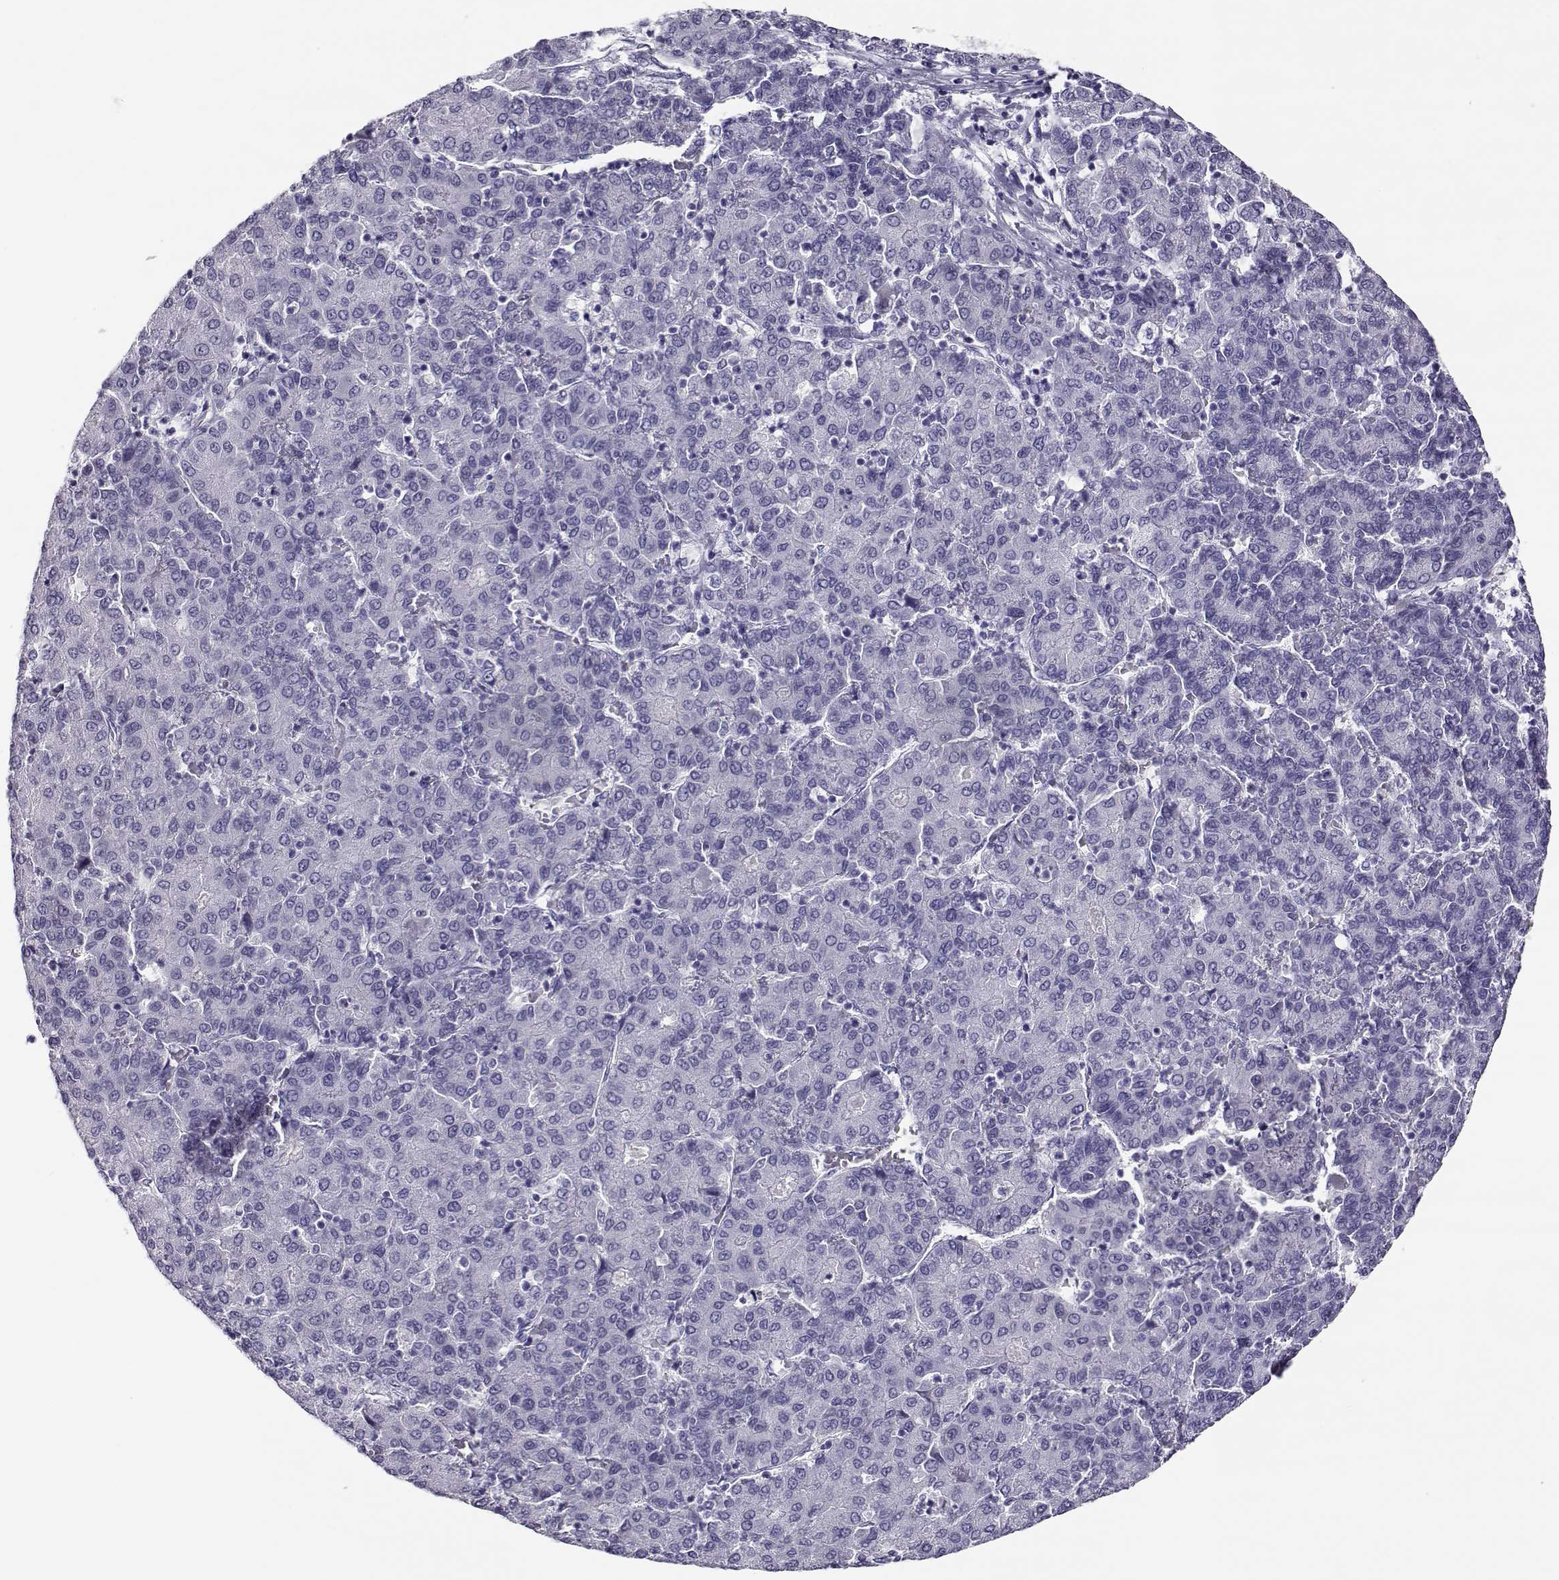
{"staining": {"intensity": "negative", "quantity": "none", "location": "none"}, "tissue": "liver cancer", "cell_type": "Tumor cells", "image_type": "cancer", "snomed": [{"axis": "morphology", "description": "Carcinoma, Hepatocellular, NOS"}, {"axis": "topography", "description": "Liver"}], "caption": "Liver hepatocellular carcinoma was stained to show a protein in brown. There is no significant expression in tumor cells. Nuclei are stained in blue.", "gene": "CABS1", "patient": {"sex": "male", "age": 65}}